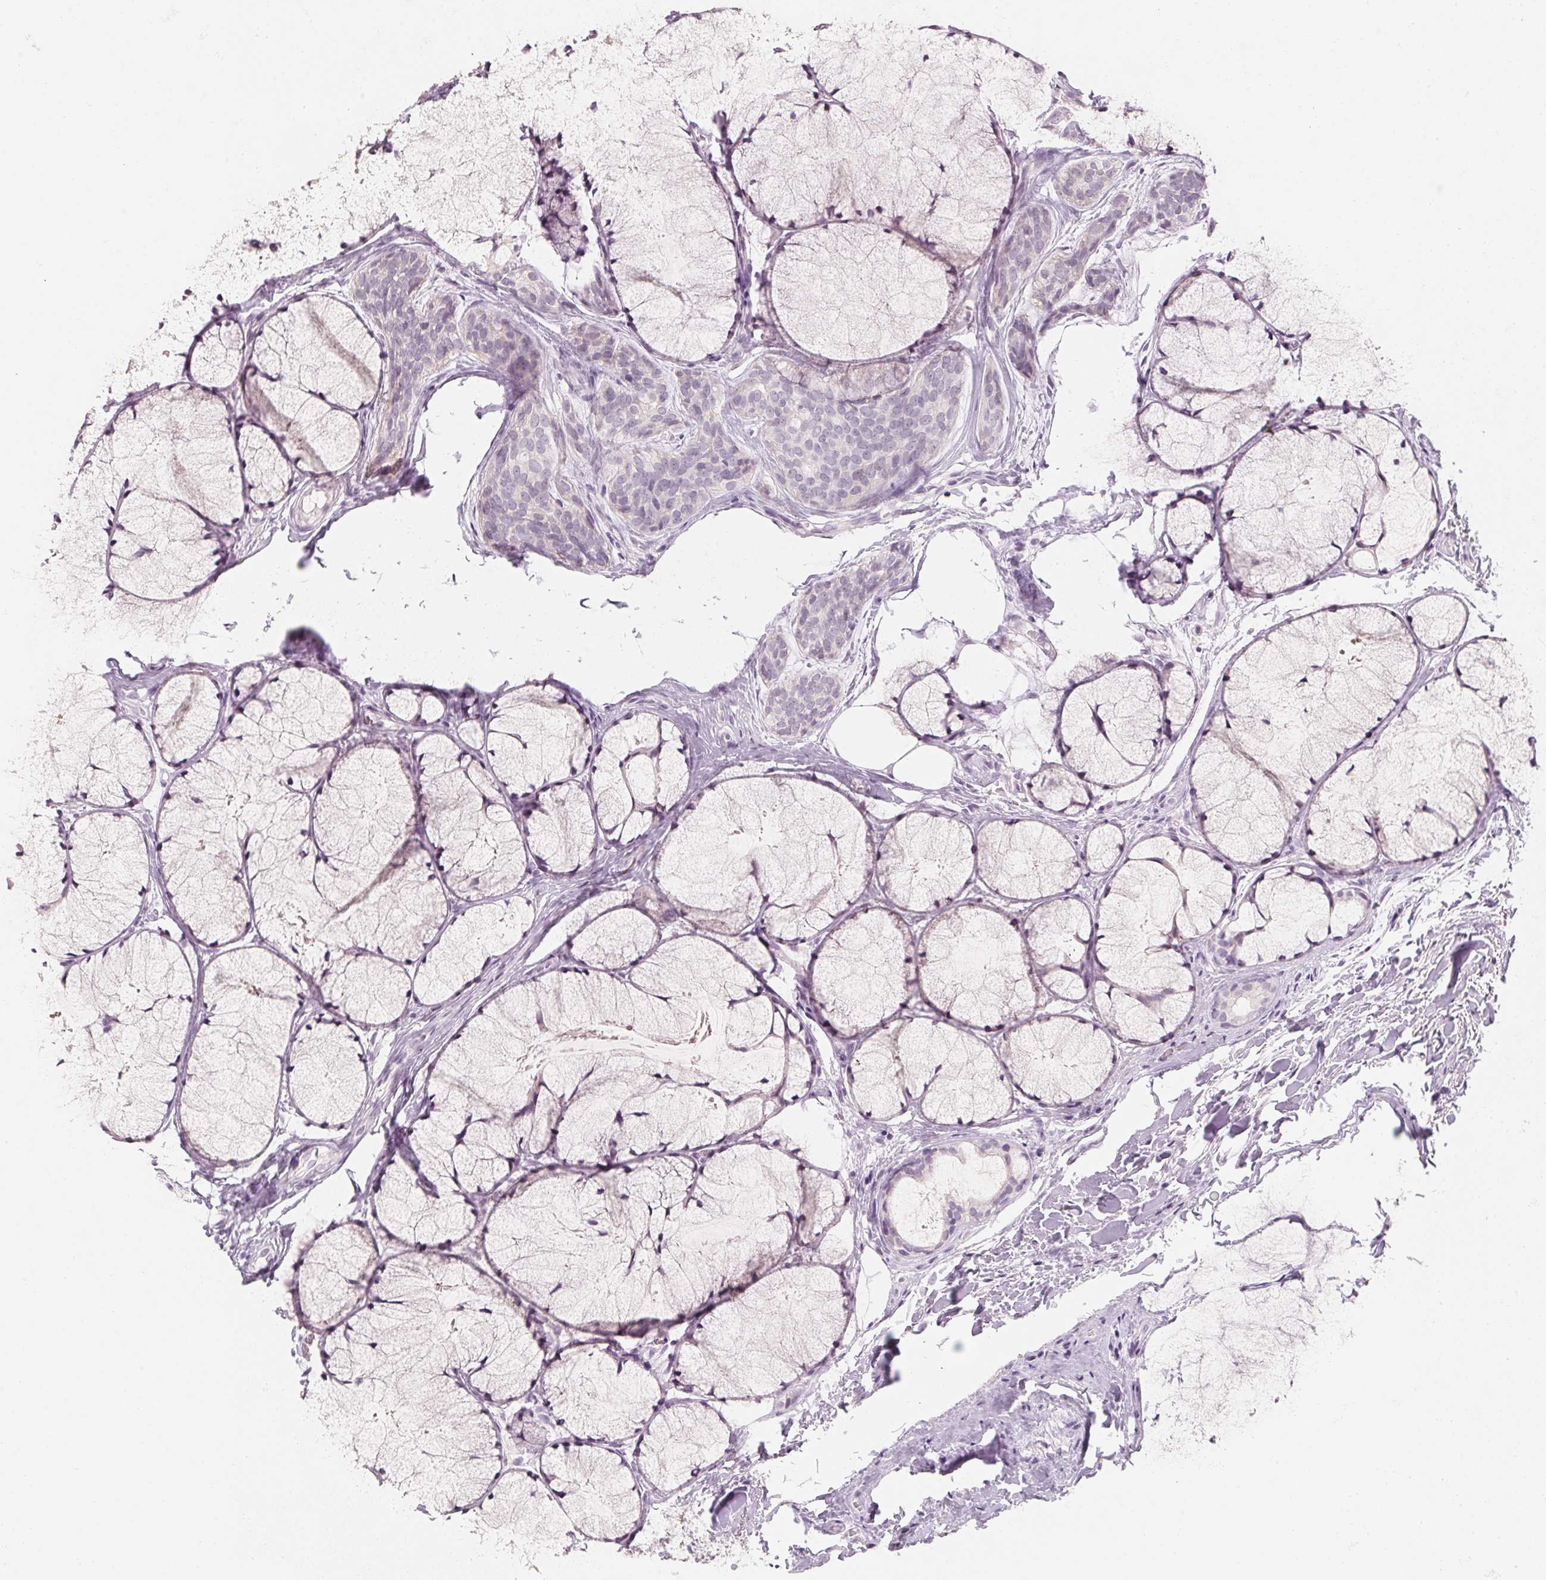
{"staining": {"intensity": "negative", "quantity": "none", "location": "none"}, "tissue": "head and neck cancer", "cell_type": "Tumor cells", "image_type": "cancer", "snomed": [{"axis": "morphology", "description": "Adenocarcinoma, NOS"}, {"axis": "topography", "description": "Head-Neck"}], "caption": "An immunohistochemistry histopathology image of head and neck adenocarcinoma is shown. There is no staining in tumor cells of head and neck adenocarcinoma.", "gene": "CAPZA3", "patient": {"sex": "male", "age": 66}}